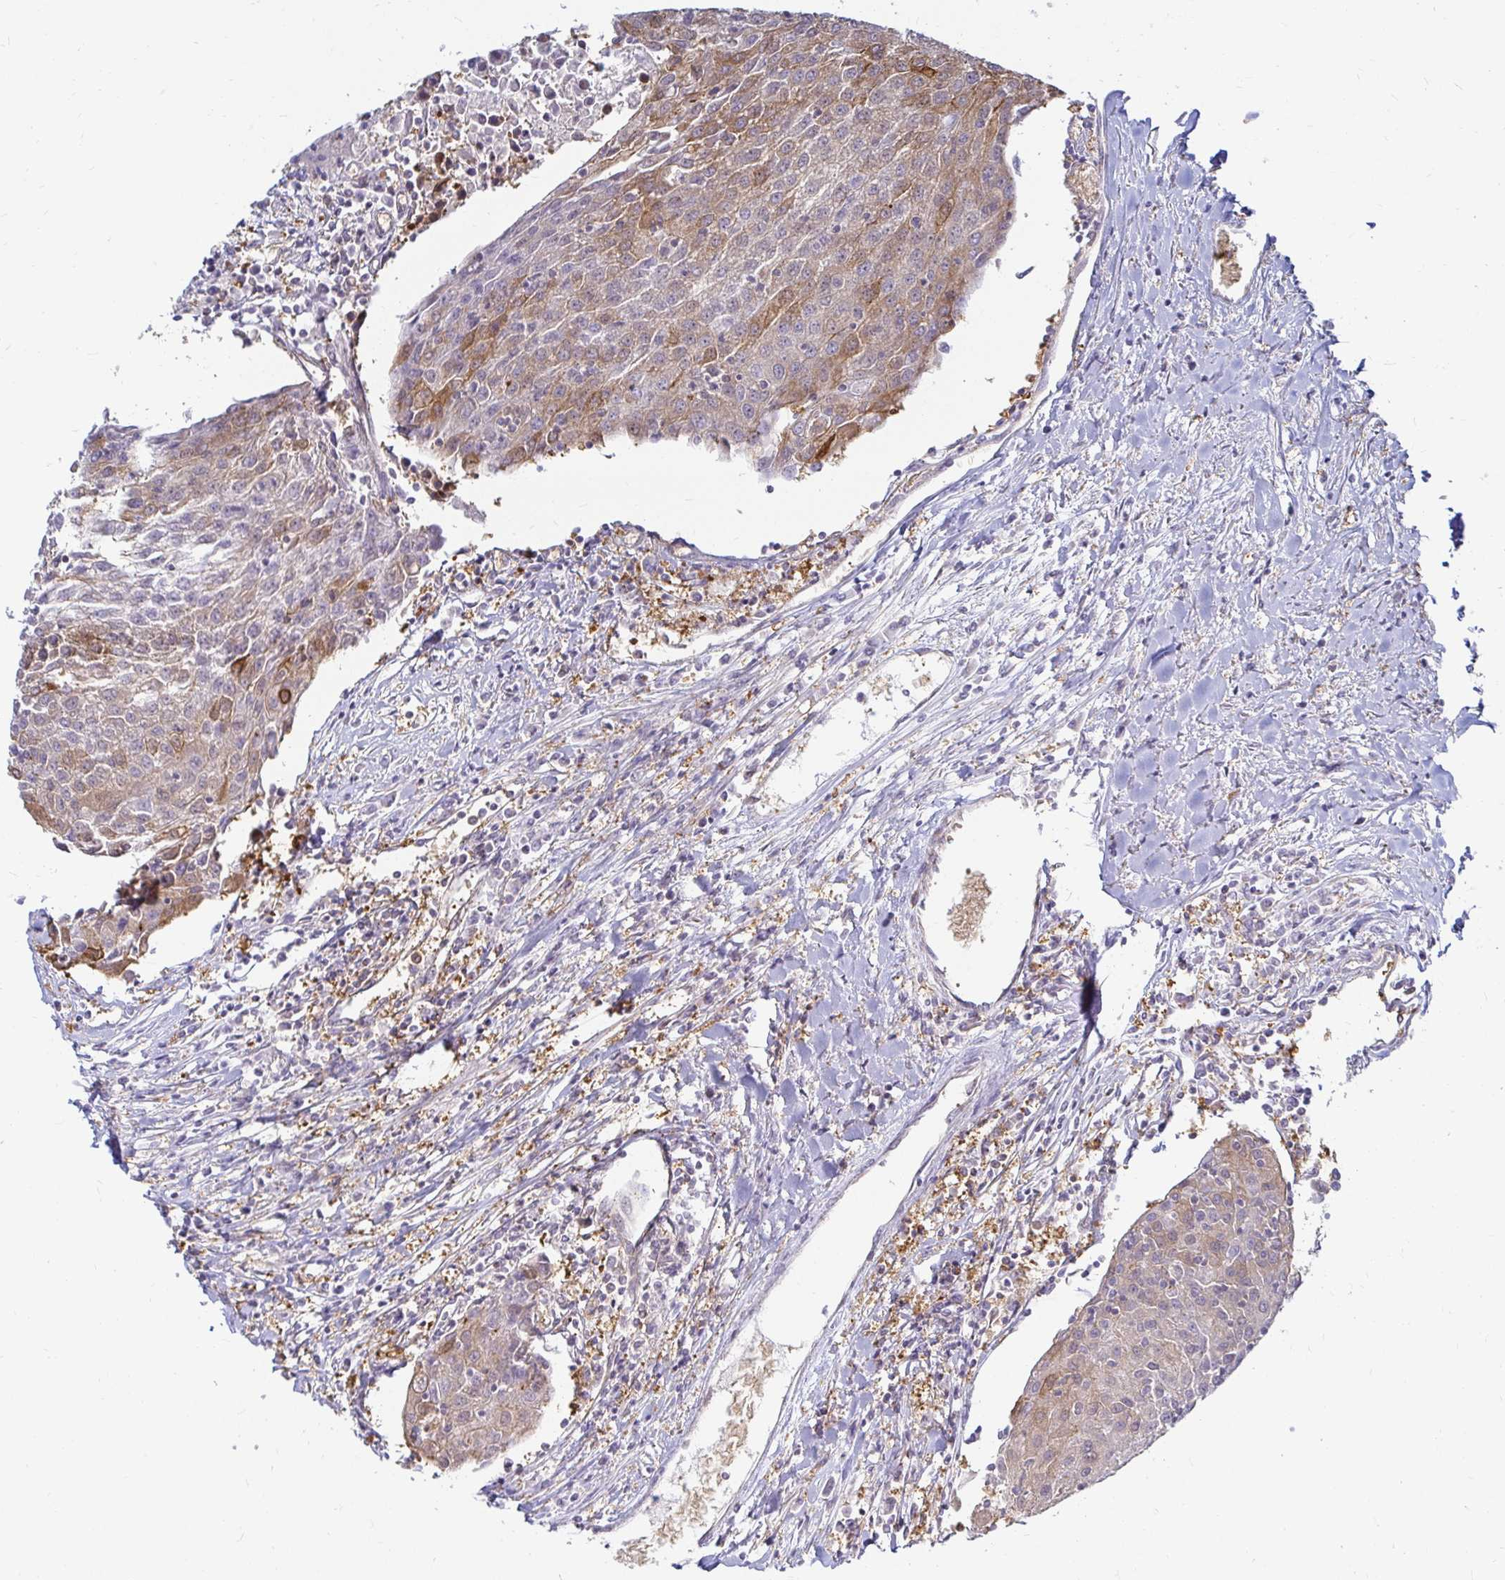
{"staining": {"intensity": "moderate", "quantity": "25%-75%", "location": "cytoplasmic/membranous"}, "tissue": "urothelial cancer", "cell_type": "Tumor cells", "image_type": "cancer", "snomed": [{"axis": "morphology", "description": "Urothelial carcinoma, High grade"}, {"axis": "topography", "description": "Urinary bladder"}], "caption": "Immunohistochemistry image of neoplastic tissue: human urothelial carcinoma (high-grade) stained using immunohistochemistry (IHC) shows medium levels of moderate protein expression localized specifically in the cytoplasmic/membranous of tumor cells, appearing as a cytoplasmic/membranous brown color.", "gene": "CAST", "patient": {"sex": "female", "age": 85}}